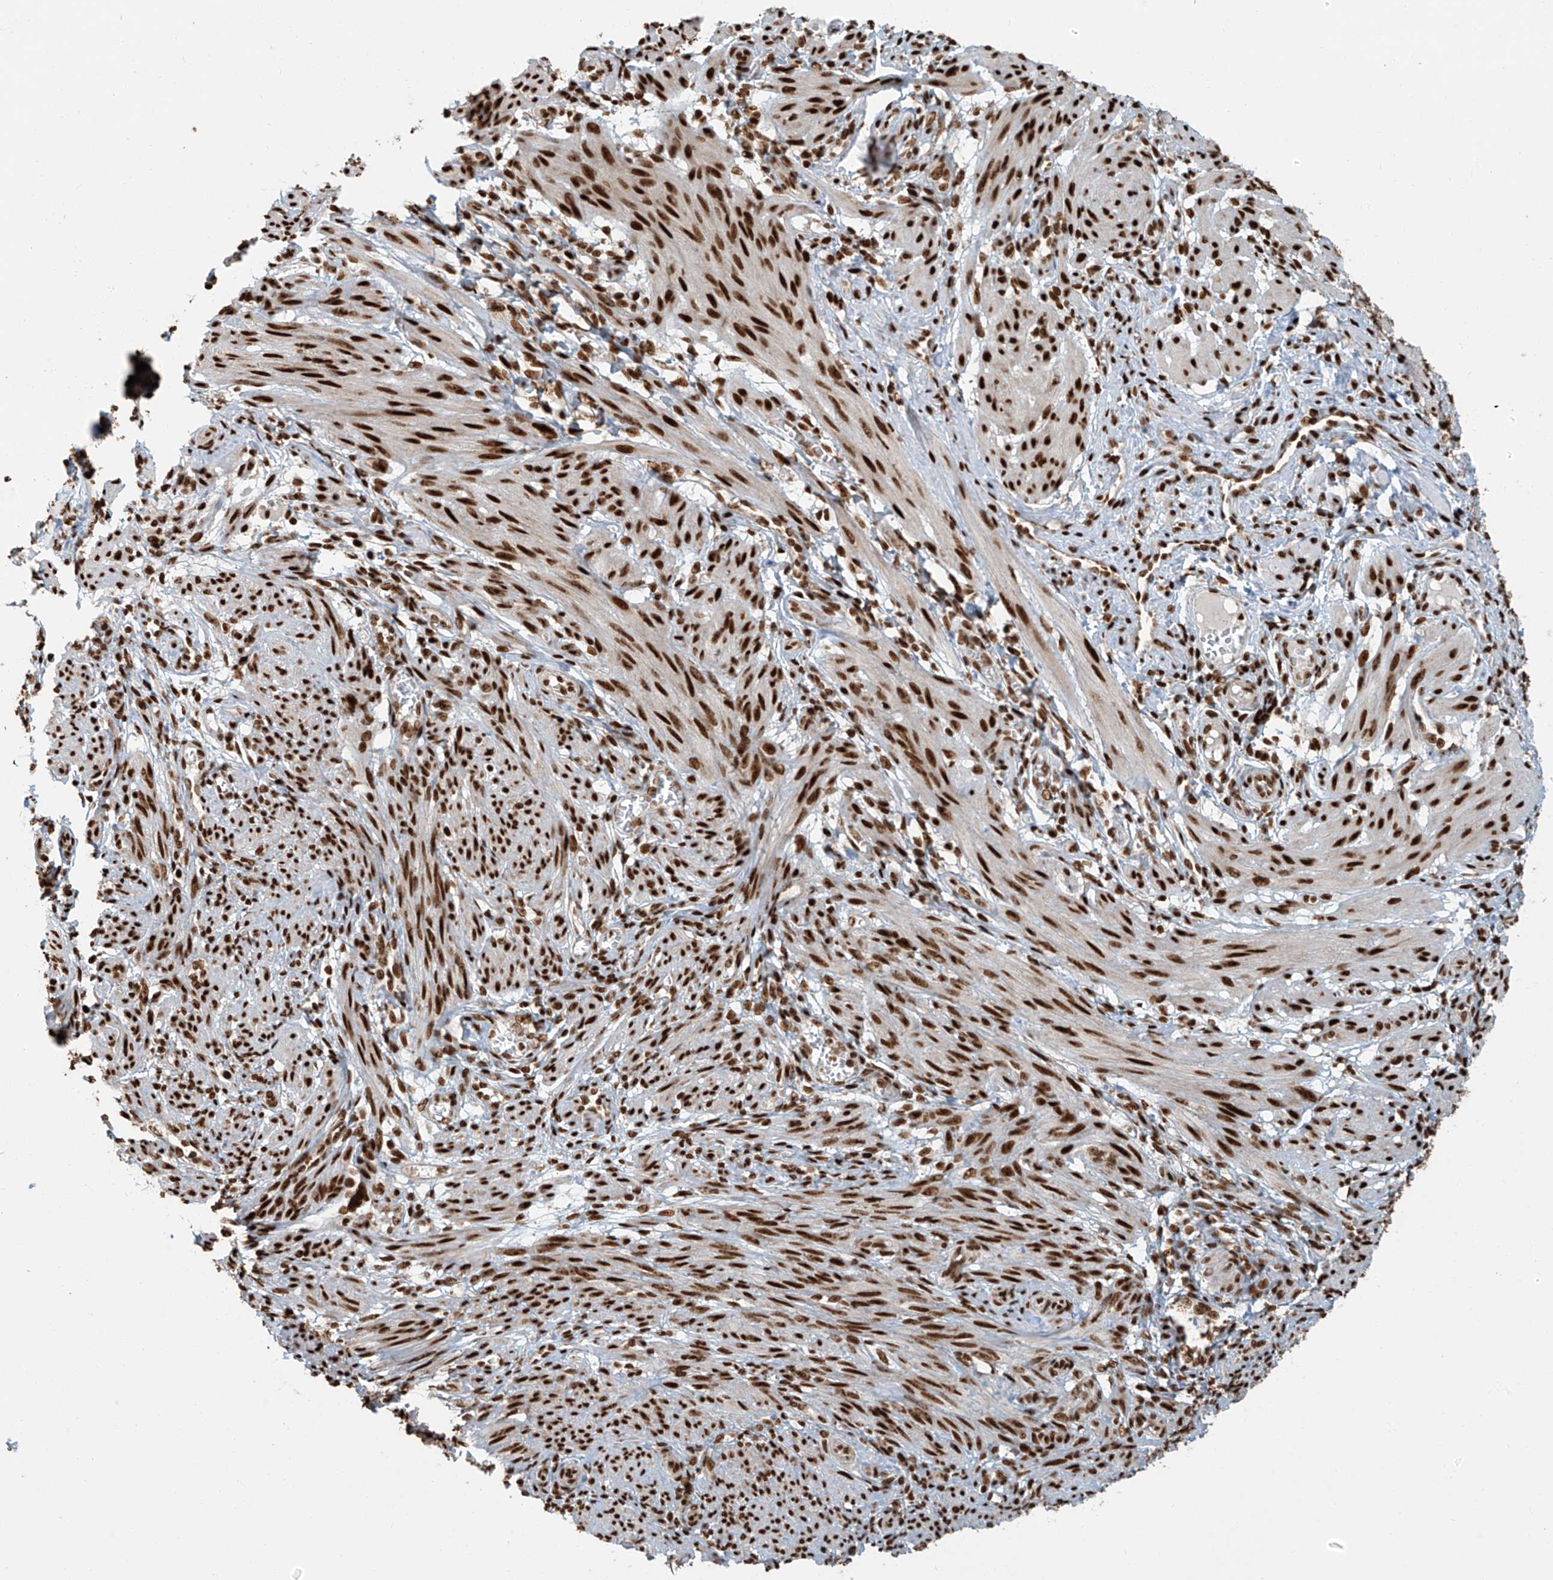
{"staining": {"intensity": "strong", "quantity": ">75%", "location": "nuclear"}, "tissue": "smooth muscle", "cell_type": "Smooth muscle cells", "image_type": "normal", "snomed": [{"axis": "morphology", "description": "Normal tissue, NOS"}, {"axis": "topography", "description": "Smooth muscle"}], "caption": "A histopathology image showing strong nuclear positivity in approximately >75% of smooth muscle cells in unremarkable smooth muscle, as visualized by brown immunohistochemical staining.", "gene": "FAM193B", "patient": {"sex": "female", "age": 39}}